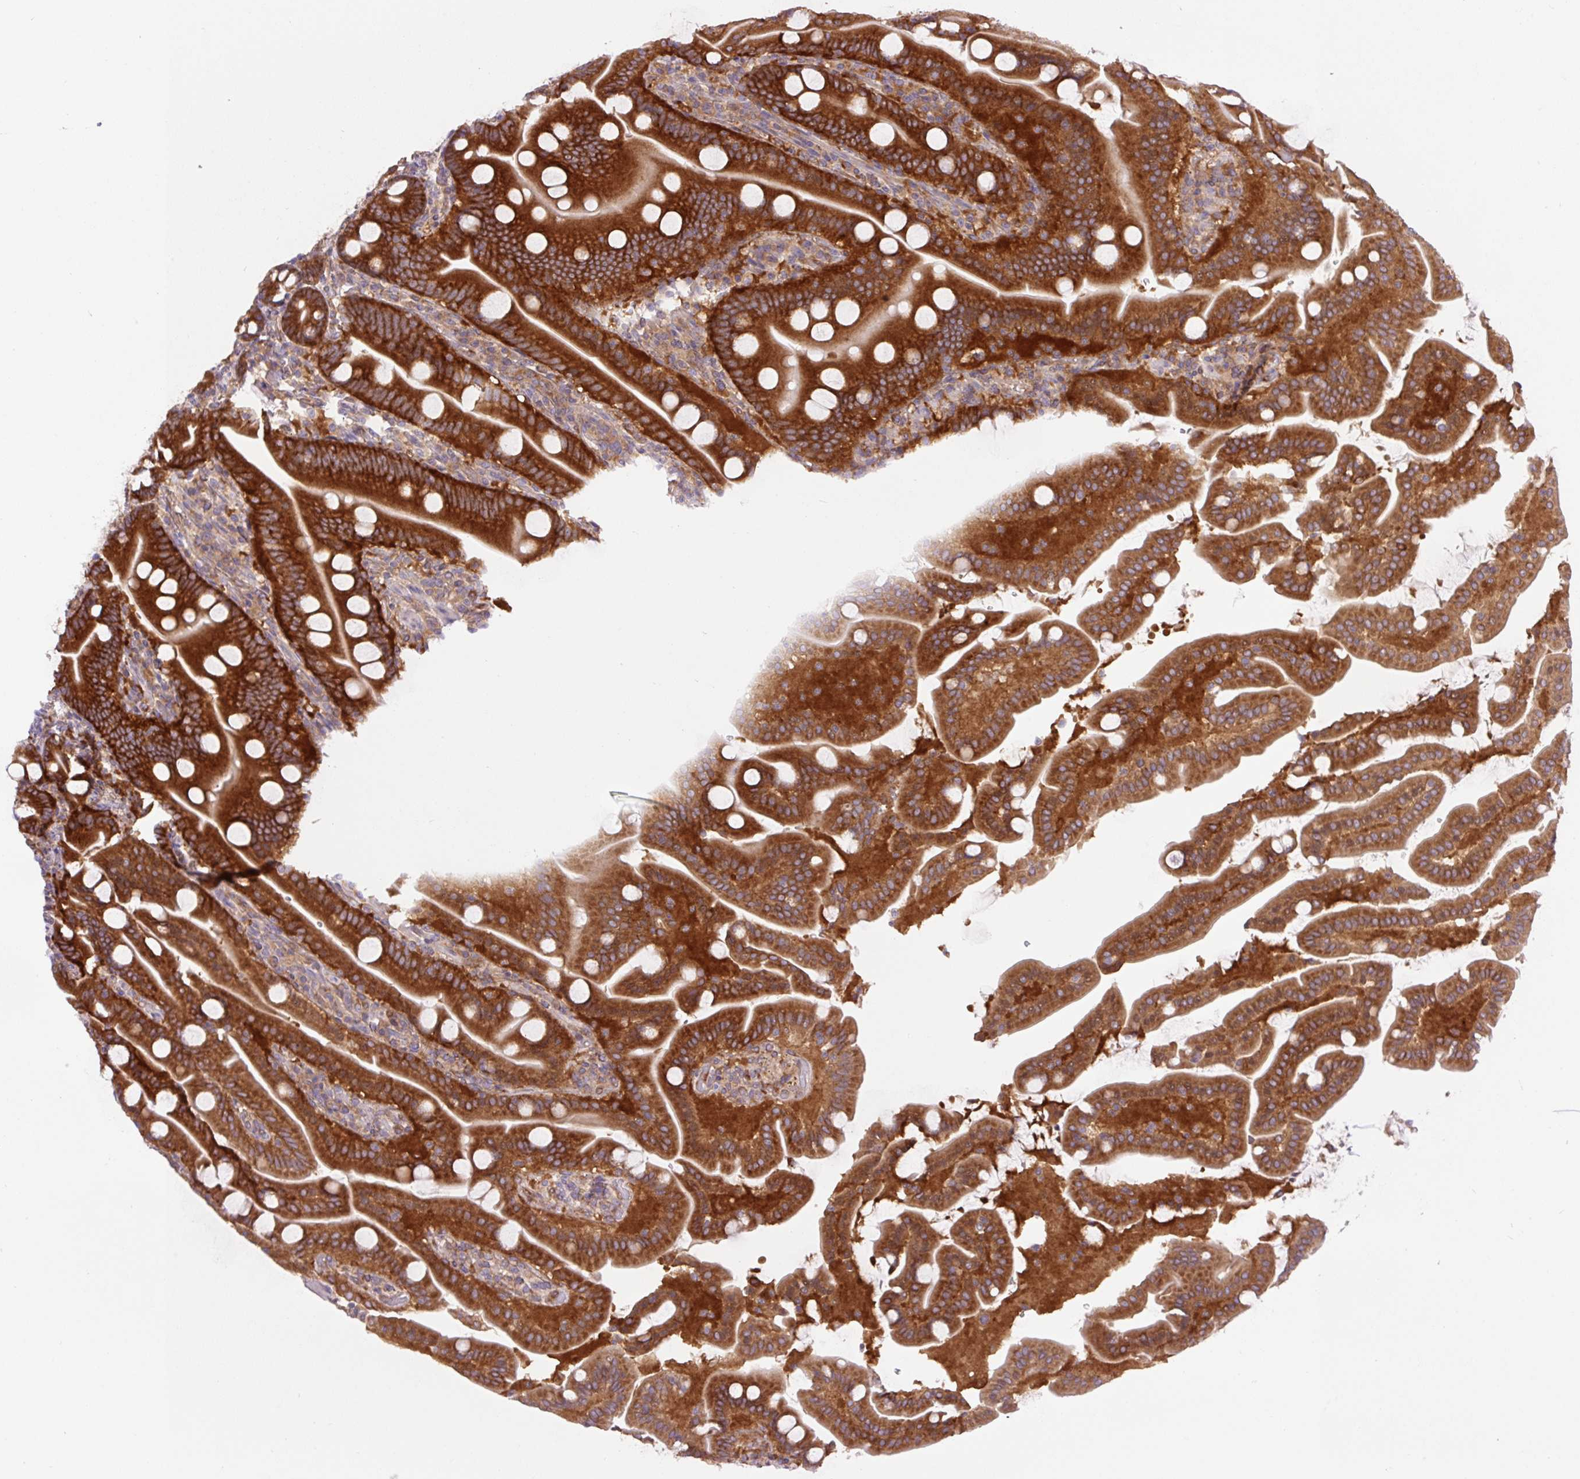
{"staining": {"intensity": "strong", "quantity": ">75%", "location": "cytoplasmic/membranous"}, "tissue": "duodenum", "cell_type": "Glandular cells", "image_type": "normal", "snomed": [{"axis": "morphology", "description": "Normal tissue, NOS"}, {"axis": "topography", "description": "Duodenum"}], "caption": "Immunohistochemical staining of benign human duodenum reveals high levels of strong cytoplasmic/membranous positivity in approximately >75% of glandular cells. Immunohistochemistry (ihc) stains the protein of interest in brown and the nuclei are stained blue.", "gene": "MINK1", "patient": {"sex": "male", "age": 55}}